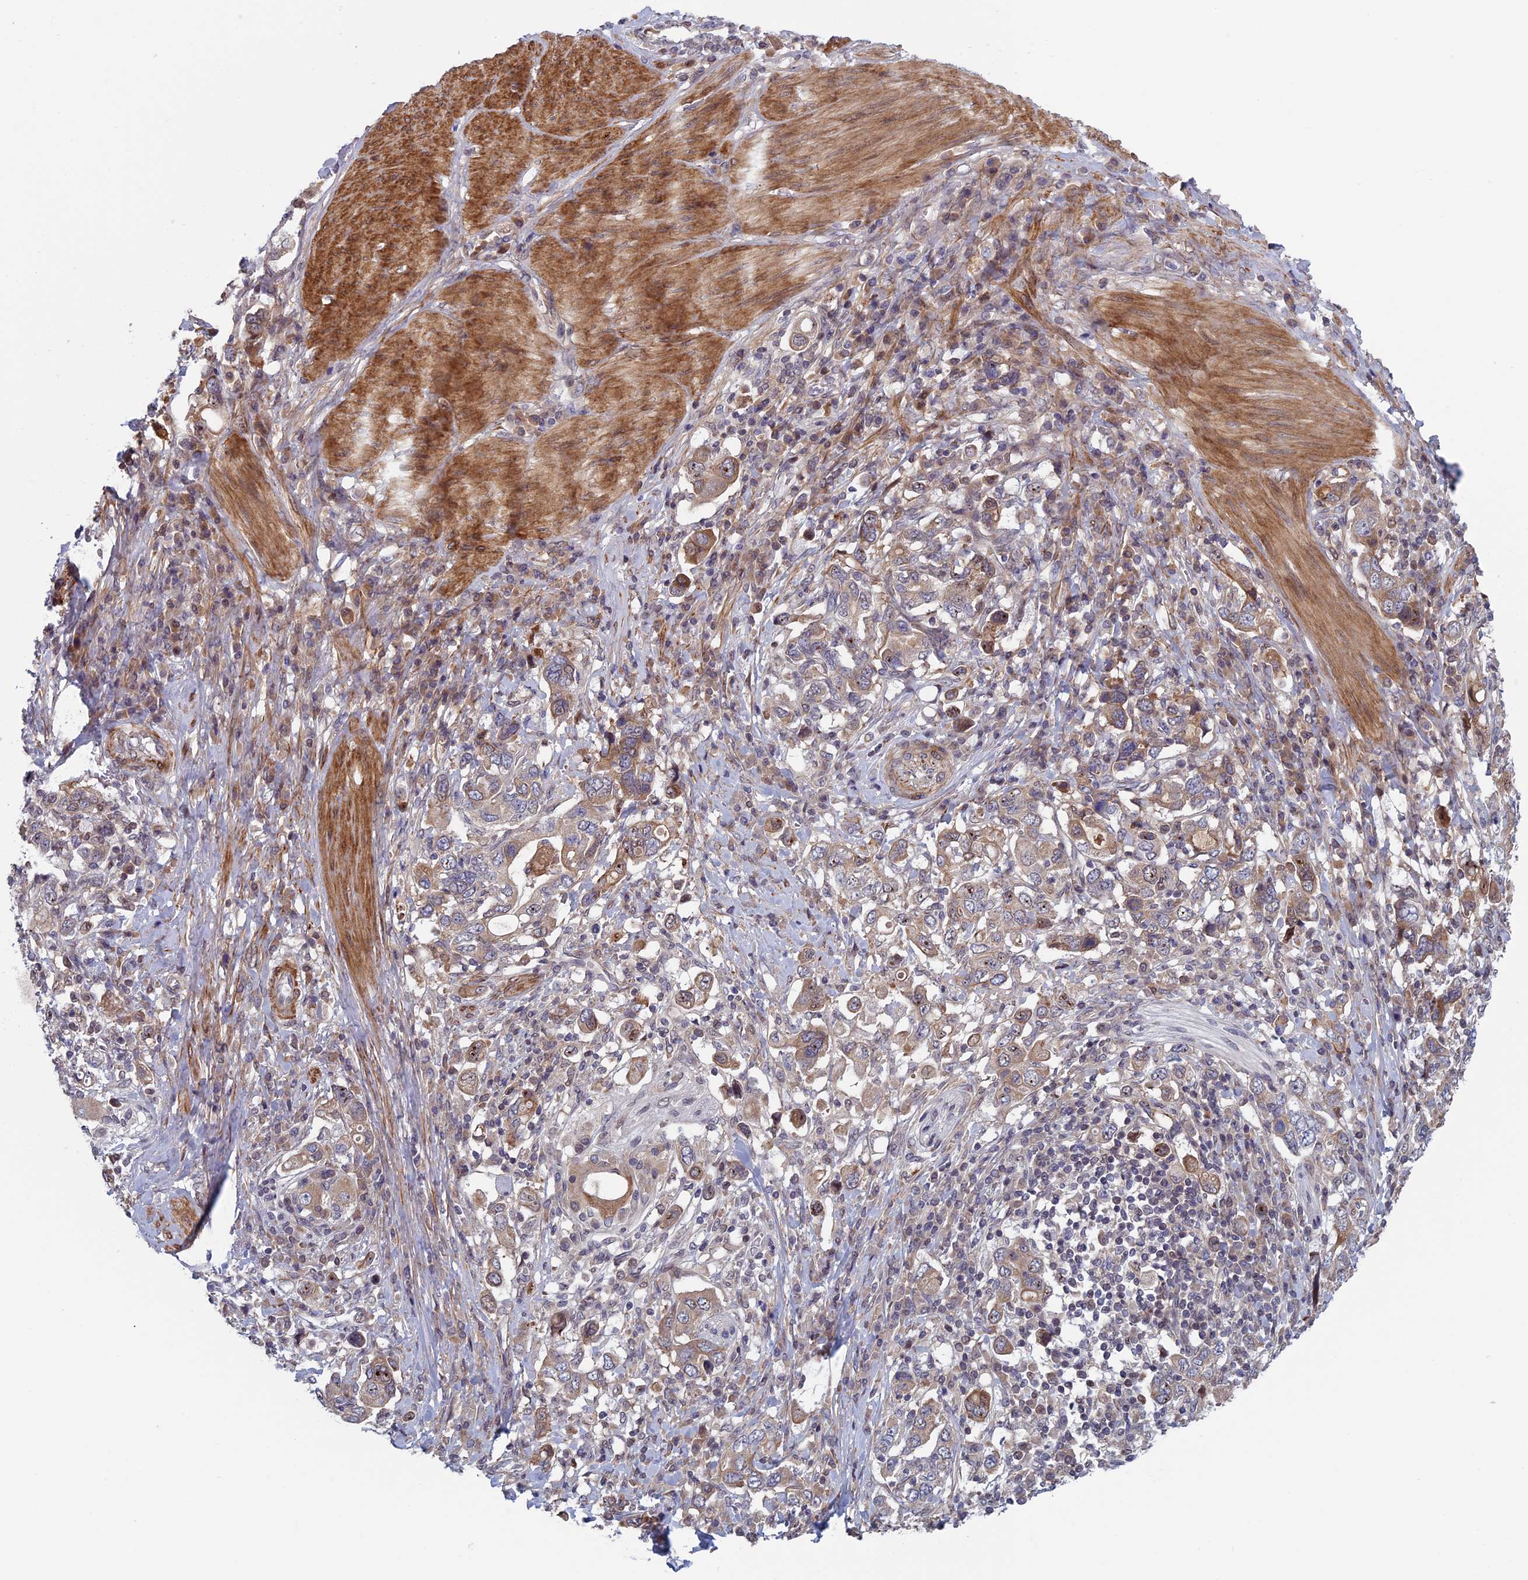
{"staining": {"intensity": "weak", "quantity": "25%-75%", "location": "cytoplasmic/membranous"}, "tissue": "stomach cancer", "cell_type": "Tumor cells", "image_type": "cancer", "snomed": [{"axis": "morphology", "description": "Adenocarcinoma, NOS"}, {"axis": "topography", "description": "Stomach, upper"}, {"axis": "topography", "description": "Stomach"}], "caption": "Stomach cancer (adenocarcinoma) stained with IHC reveals weak cytoplasmic/membranous positivity in approximately 25%-75% of tumor cells.", "gene": "FADS1", "patient": {"sex": "male", "age": 62}}